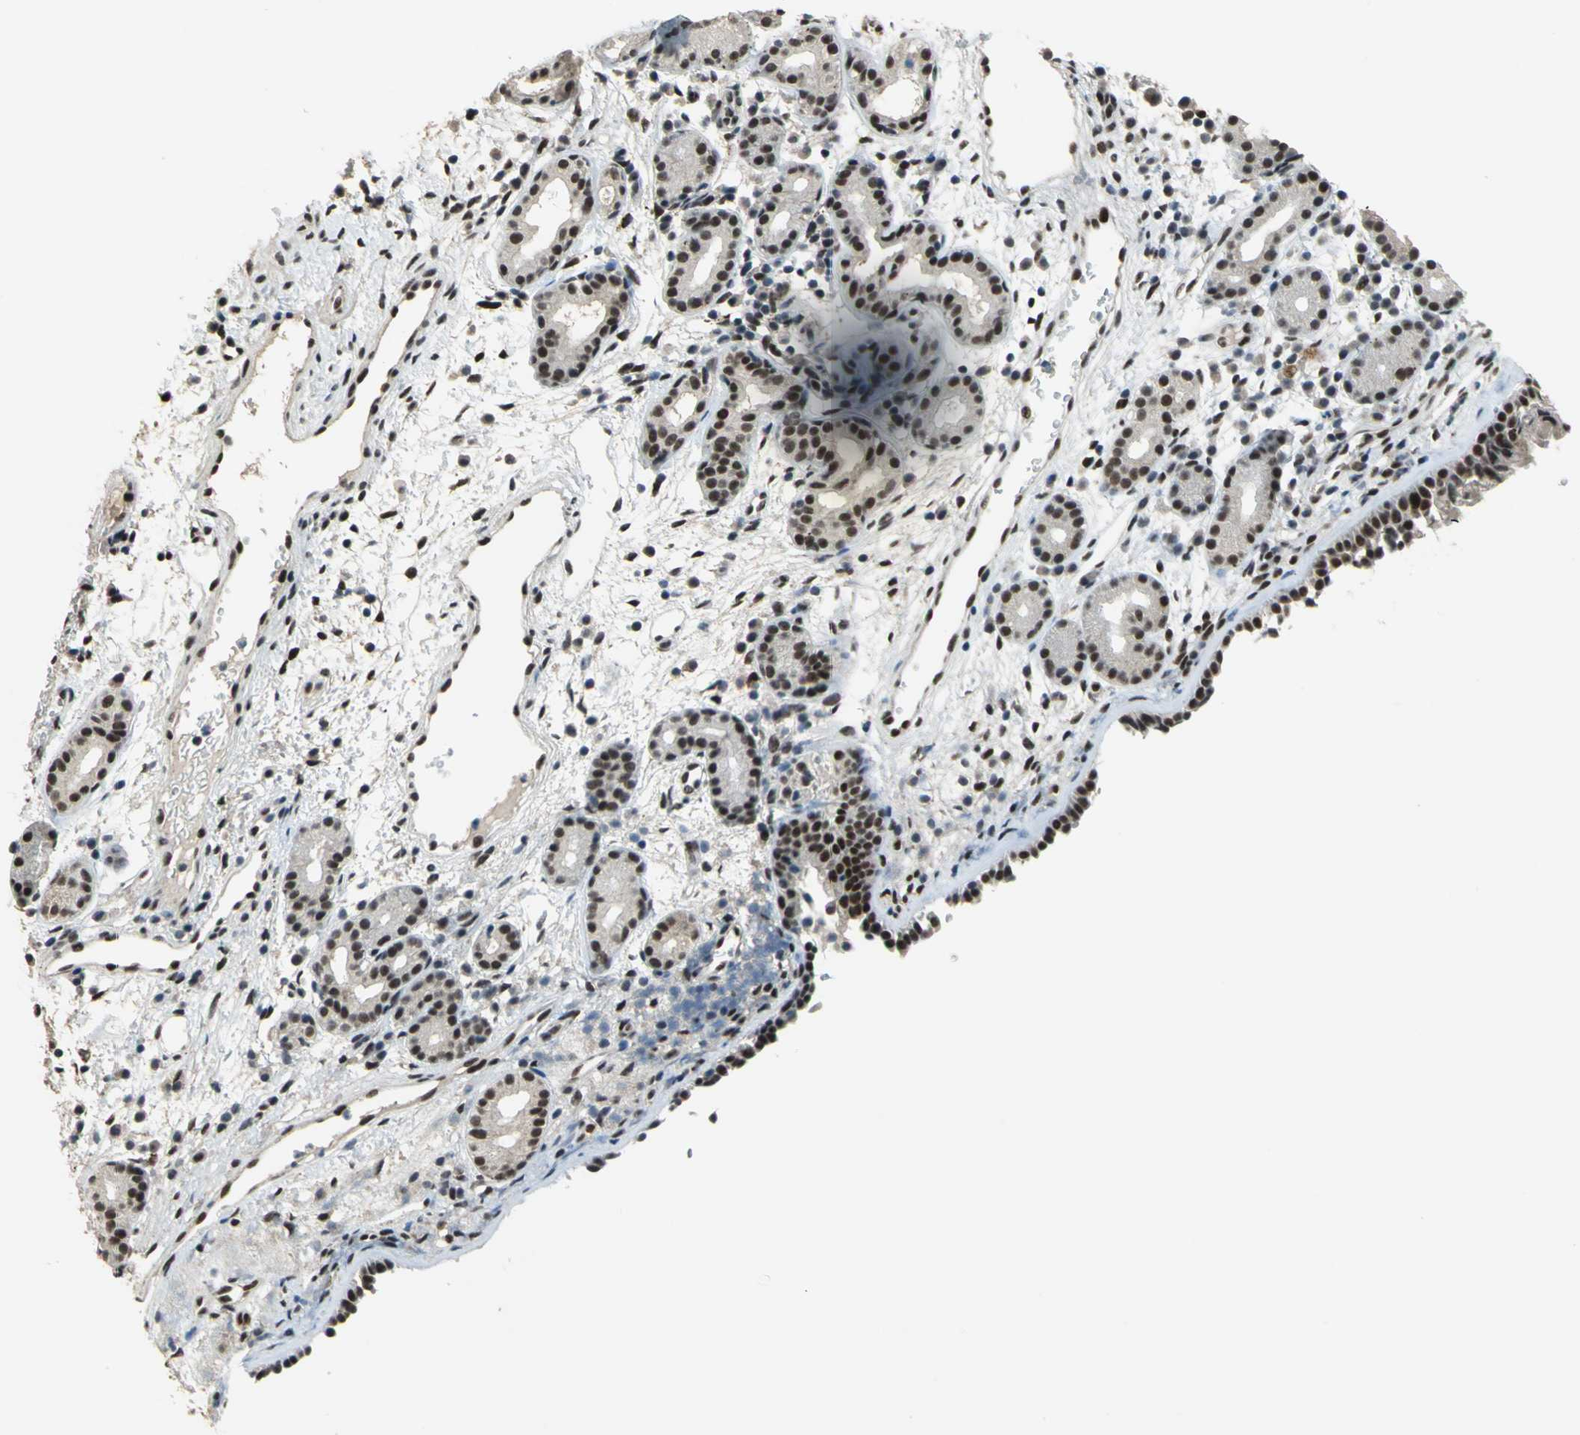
{"staining": {"intensity": "strong", "quantity": ">75%", "location": "nuclear"}, "tissue": "nasopharynx", "cell_type": "Respiratory epithelial cells", "image_type": "normal", "snomed": [{"axis": "morphology", "description": "Normal tissue, NOS"}, {"axis": "morphology", "description": "Inflammation, NOS"}, {"axis": "topography", "description": "Nasopharynx"}], "caption": "Benign nasopharynx was stained to show a protein in brown. There is high levels of strong nuclear staining in approximately >75% of respiratory epithelial cells.", "gene": "ELF2", "patient": {"sex": "female", "age": 55}}